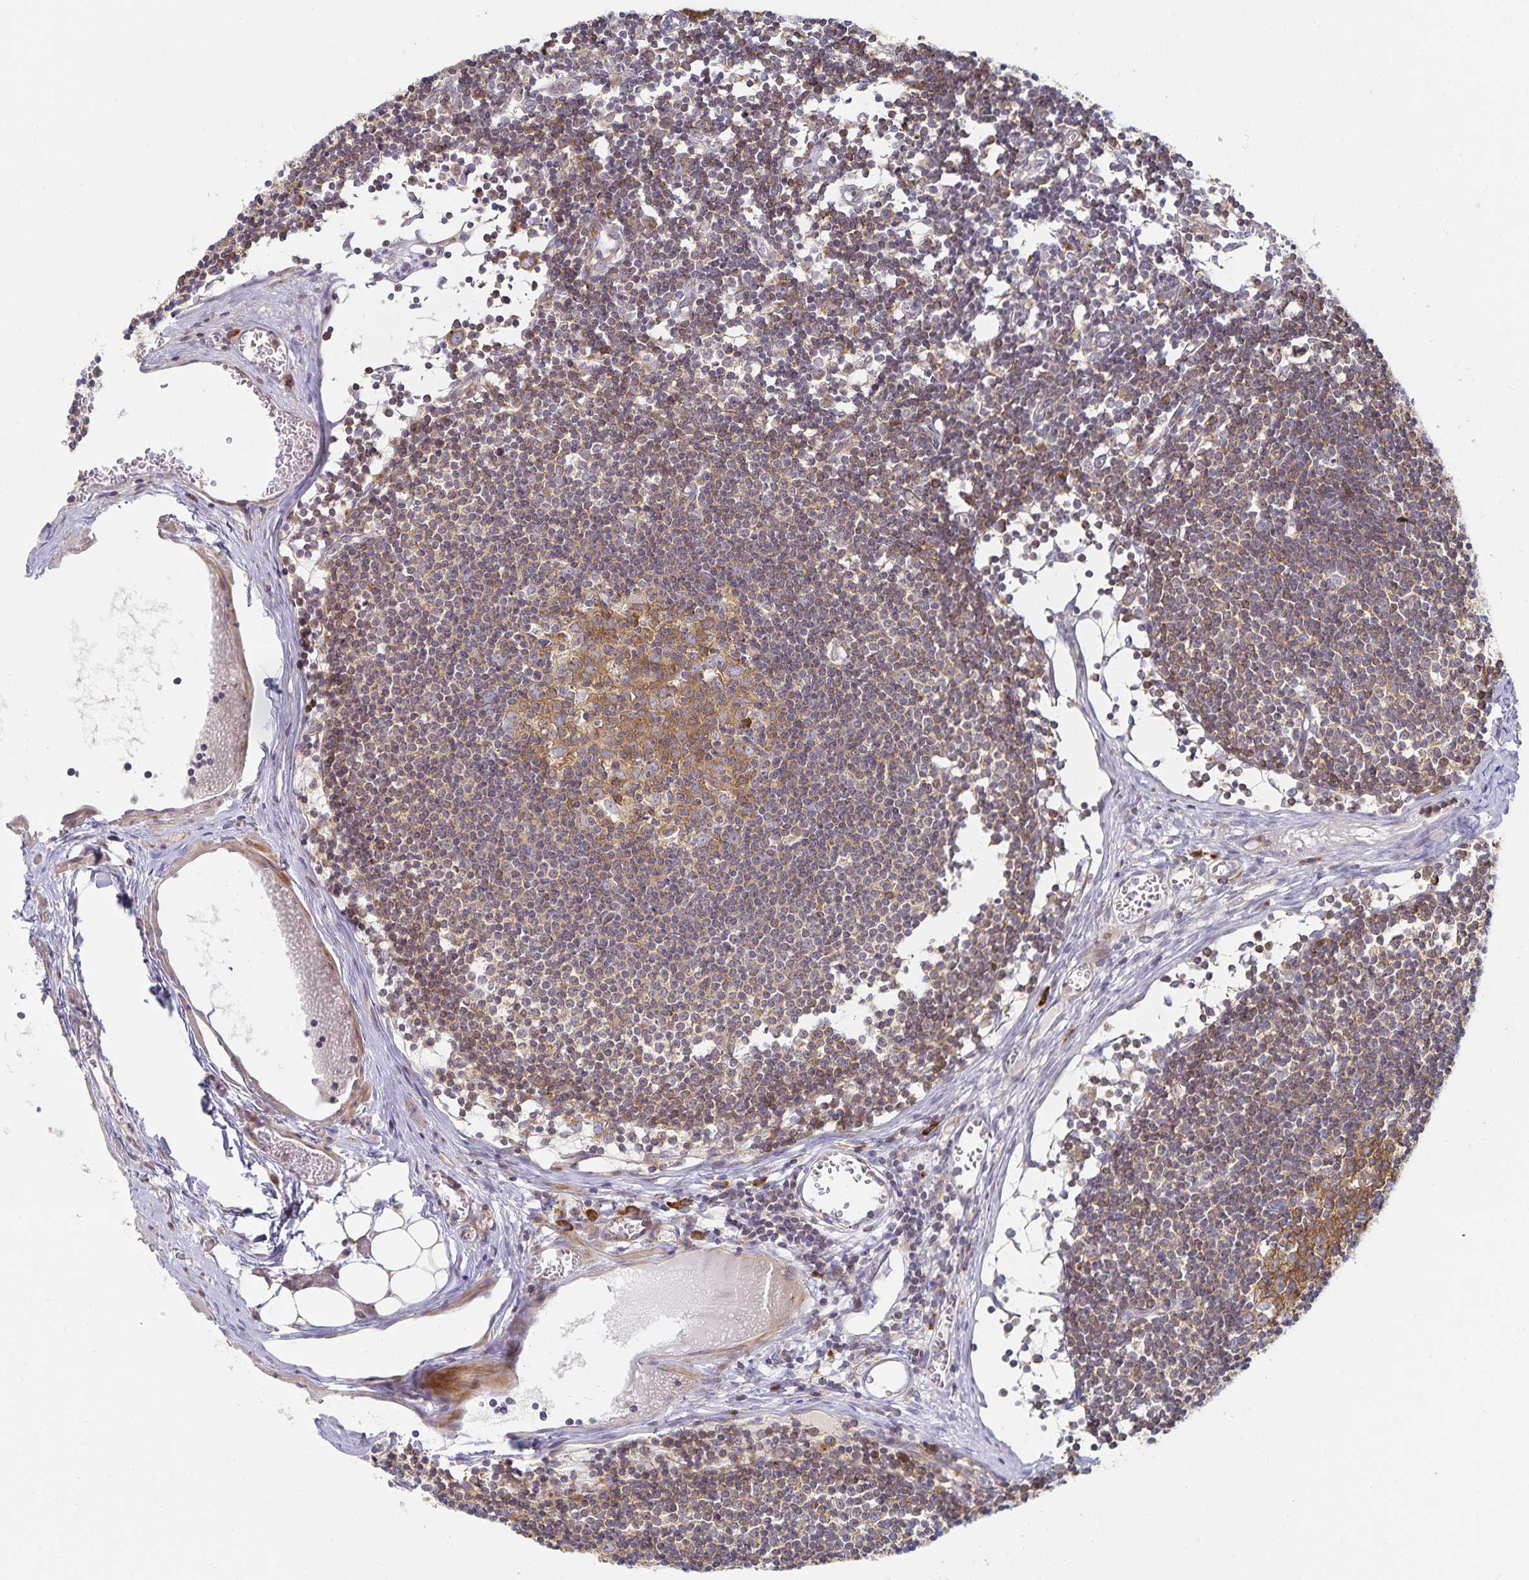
{"staining": {"intensity": "moderate", "quantity": ">75%", "location": "cytoplasmic/membranous"}, "tissue": "lymph node", "cell_type": "Germinal center cells", "image_type": "normal", "snomed": [{"axis": "morphology", "description": "Normal tissue, NOS"}, {"axis": "topography", "description": "Lymph node"}], "caption": "A brown stain shows moderate cytoplasmic/membranous staining of a protein in germinal center cells of unremarkable lymph node. (DAB (3,3'-diaminobenzidine) IHC with brightfield microscopy, high magnification).", "gene": "NOMO1", "patient": {"sex": "female", "age": 11}}